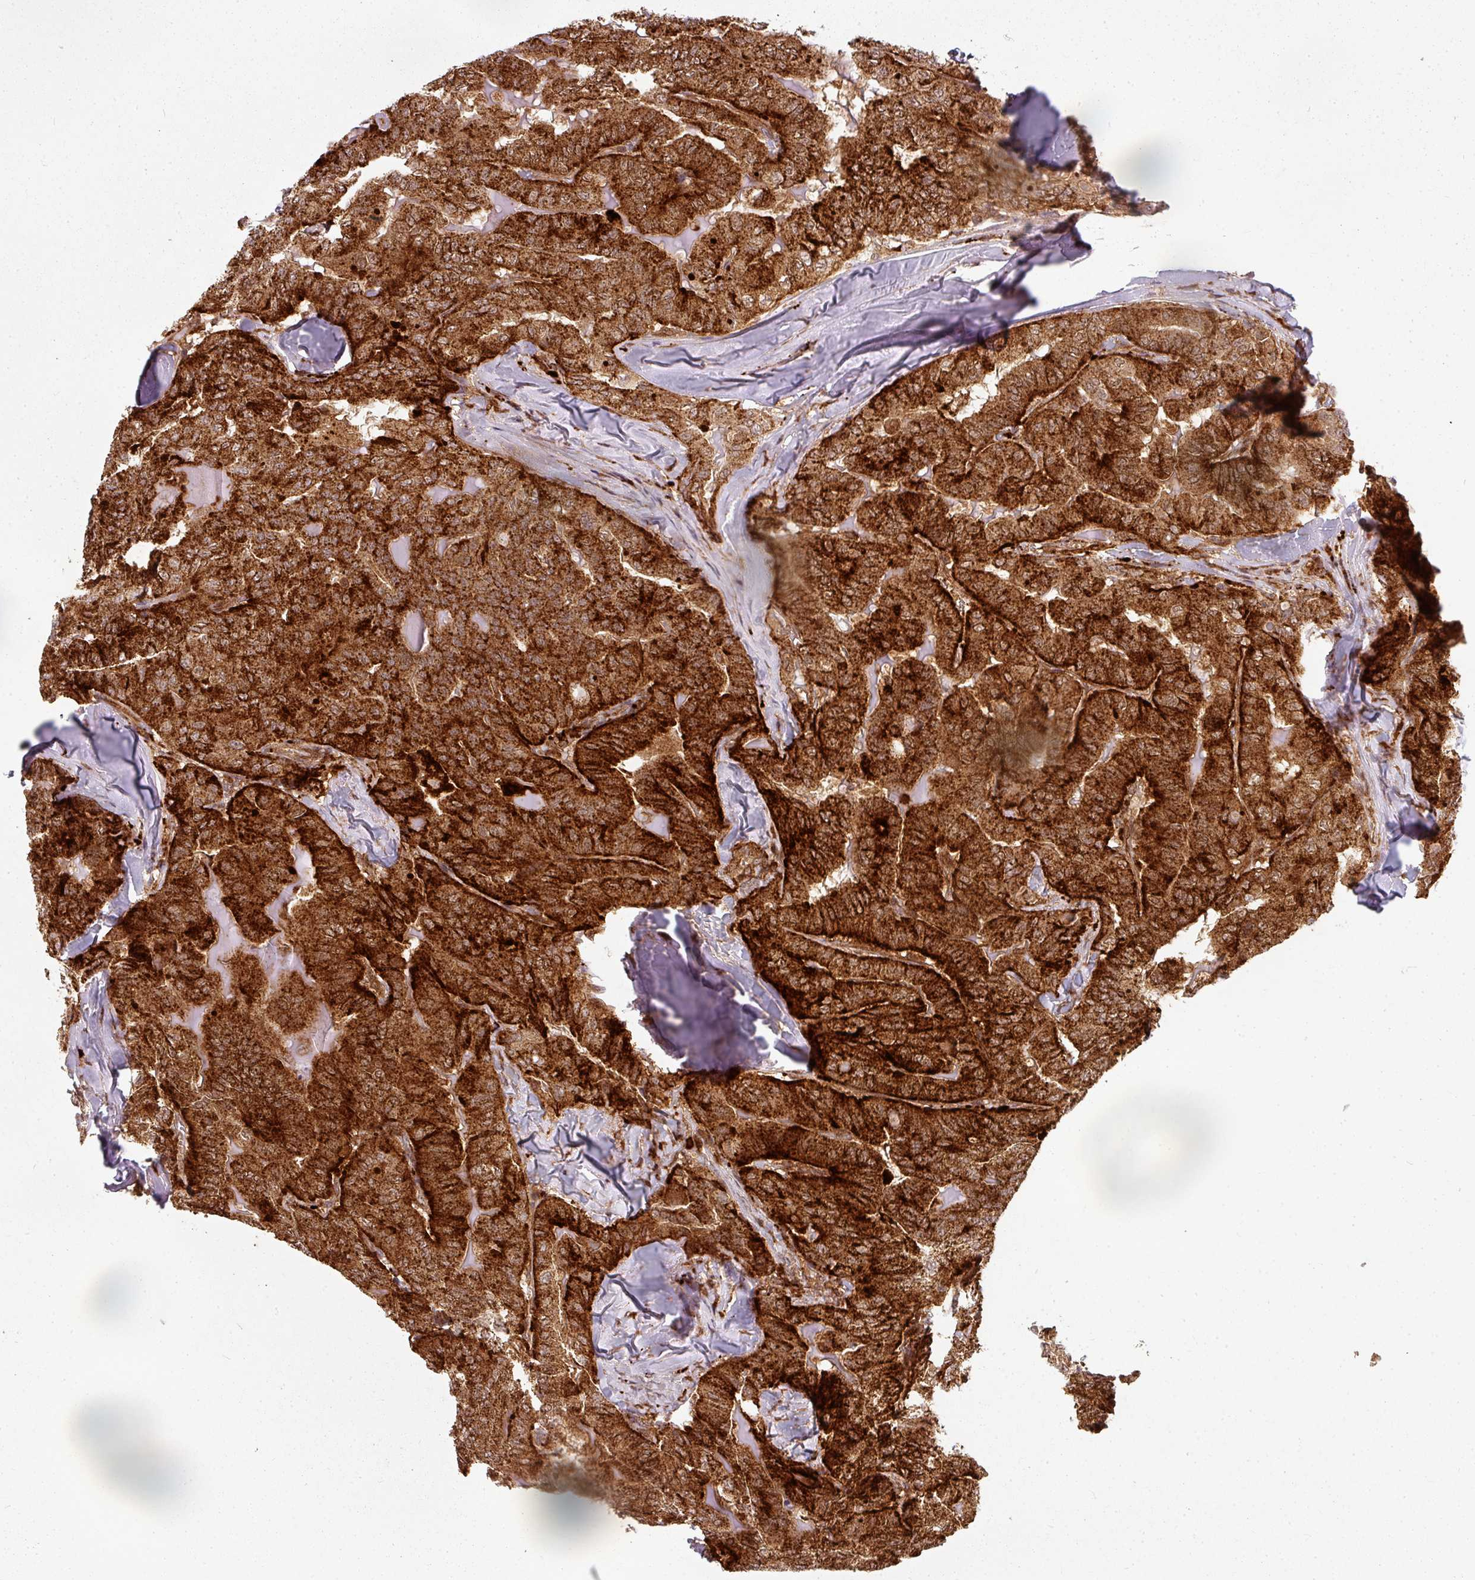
{"staining": {"intensity": "strong", "quantity": ">75%", "location": "cytoplasmic/membranous"}, "tissue": "thyroid cancer", "cell_type": "Tumor cells", "image_type": "cancer", "snomed": [{"axis": "morphology", "description": "Papillary adenocarcinoma, NOS"}, {"axis": "topography", "description": "Thyroid gland"}], "caption": "IHC photomicrograph of thyroid cancer stained for a protein (brown), which reveals high levels of strong cytoplasmic/membranous positivity in about >75% of tumor cells.", "gene": "CLIC1", "patient": {"sex": "female", "age": 68}}